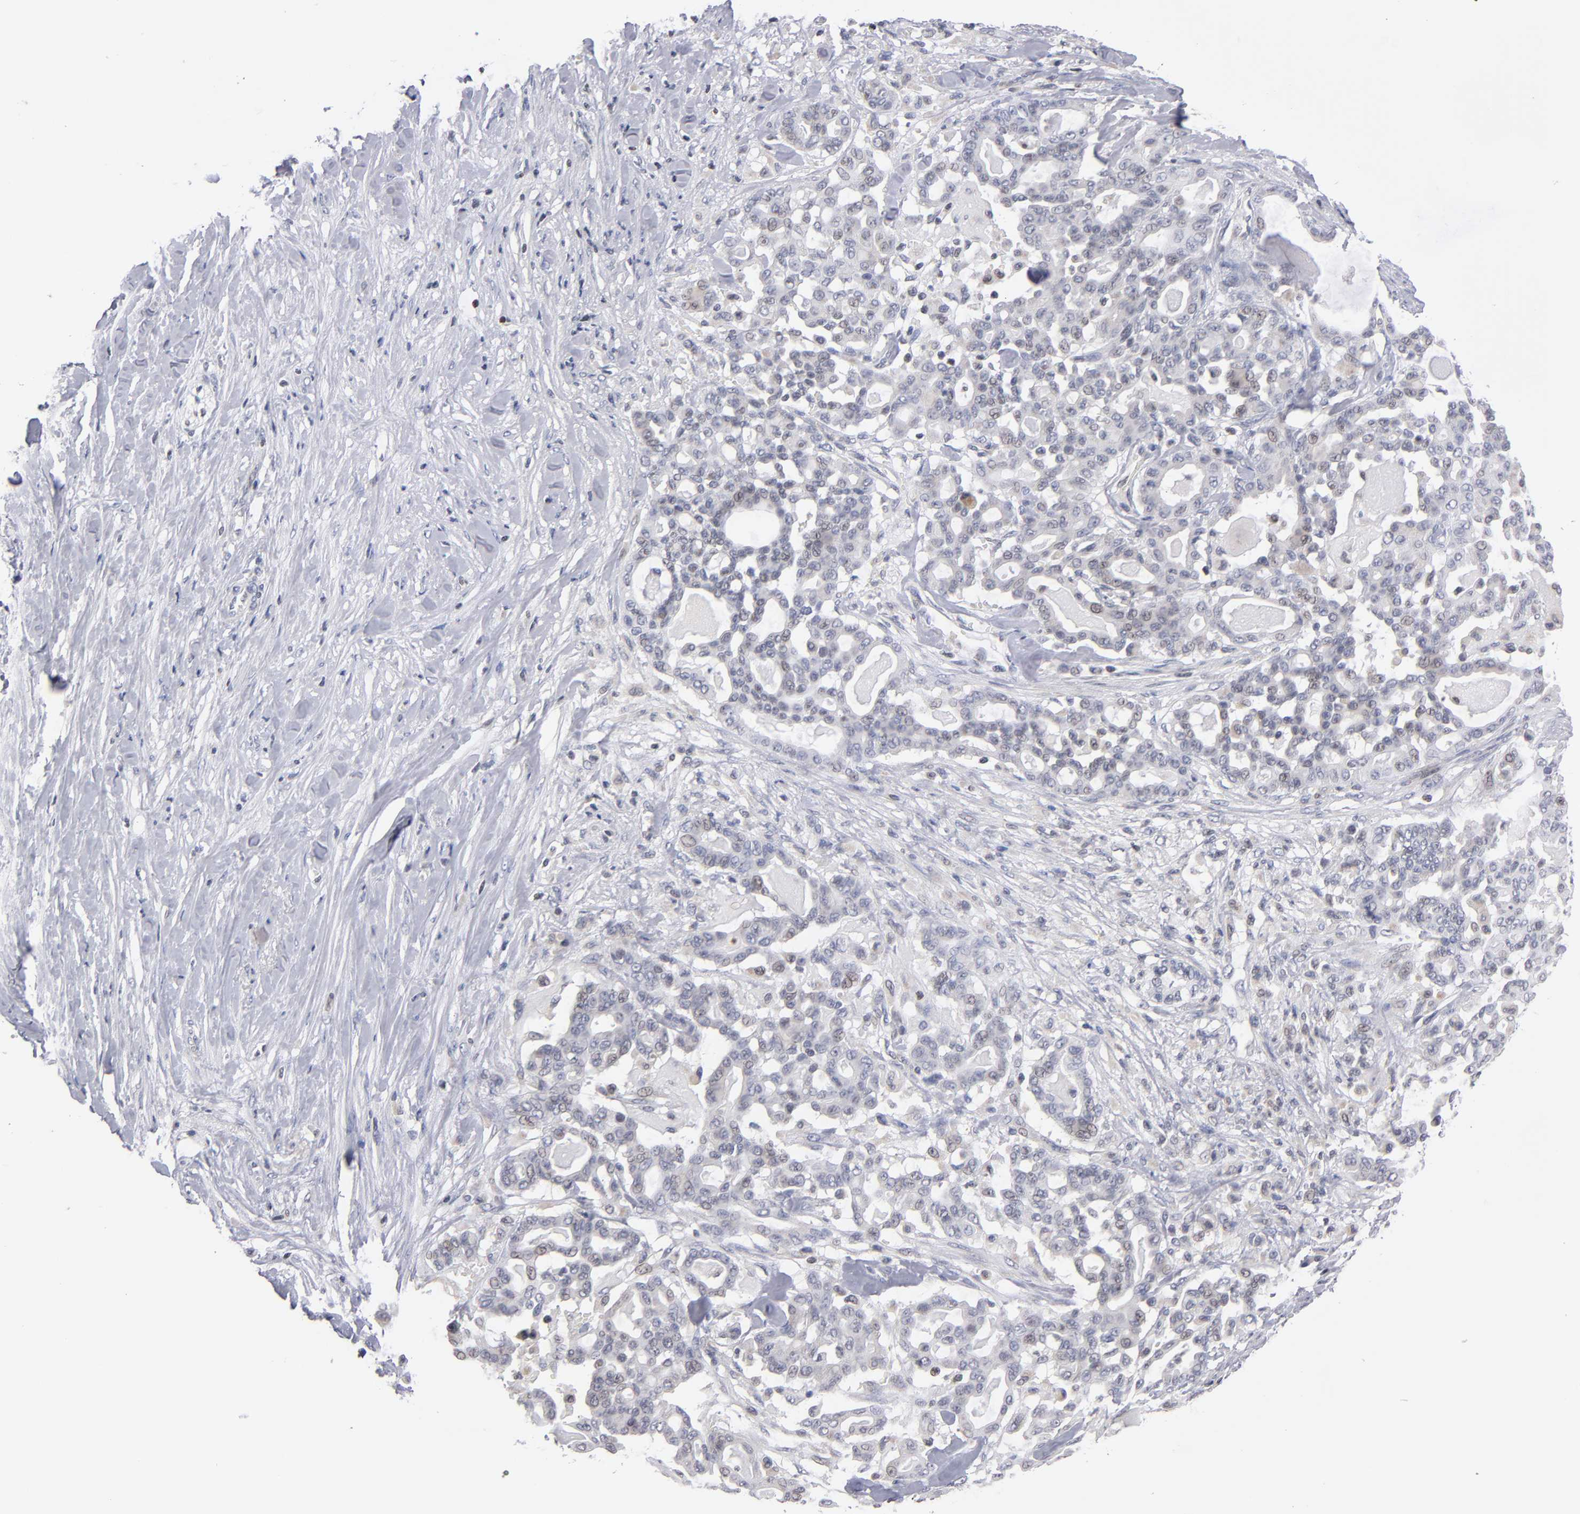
{"staining": {"intensity": "weak", "quantity": "<25%", "location": "nuclear"}, "tissue": "pancreatic cancer", "cell_type": "Tumor cells", "image_type": "cancer", "snomed": [{"axis": "morphology", "description": "Adenocarcinoma, NOS"}, {"axis": "topography", "description": "Pancreas"}], "caption": "Immunohistochemical staining of adenocarcinoma (pancreatic) exhibits no significant positivity in tumor cells. Nuclei are stained in blue.", "gene": "ODF2", "patient": {"sex": "male", "age": 63}}